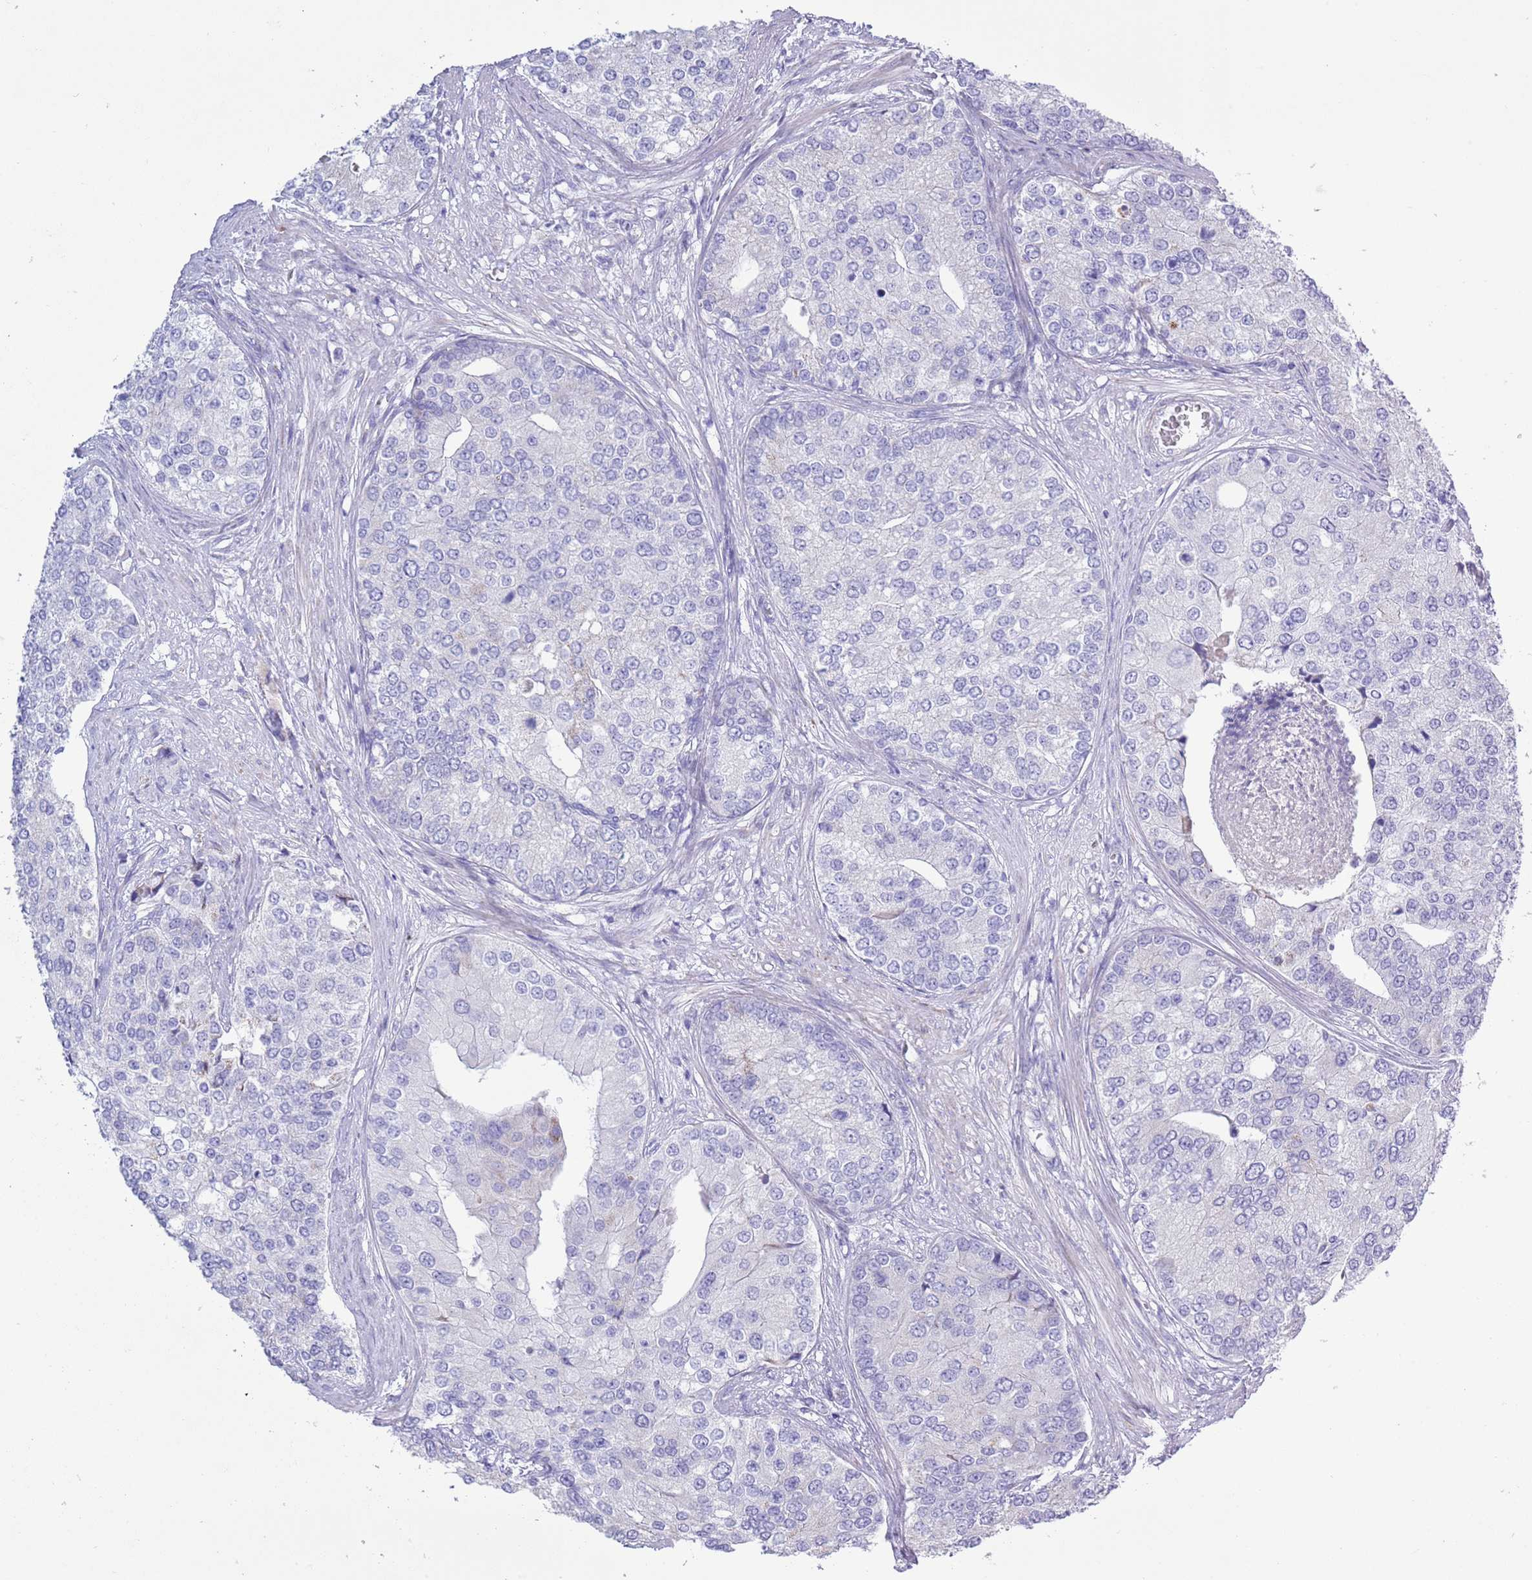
{"staining": {"intensity": "weak", "quantity": "<25%", "location": "cytoplasmic/membranous"}, "tissue": "prostate cancer", "cell_type": "Tumor cells", "image_type": "cancer", "snomed": [{"axis": "morphology", "description": "Adenocarcinoma, High grade"}, {"axis": "topography", "description": "Prostate"}], "caption": "Prostate cancer (adenocarcinoma (high-grade)) was stained to show a protein in brown. There is no significant positivity in tumor cells.", "gene": "MOCOS", "patient": {"sex": "male", "age": 62}}